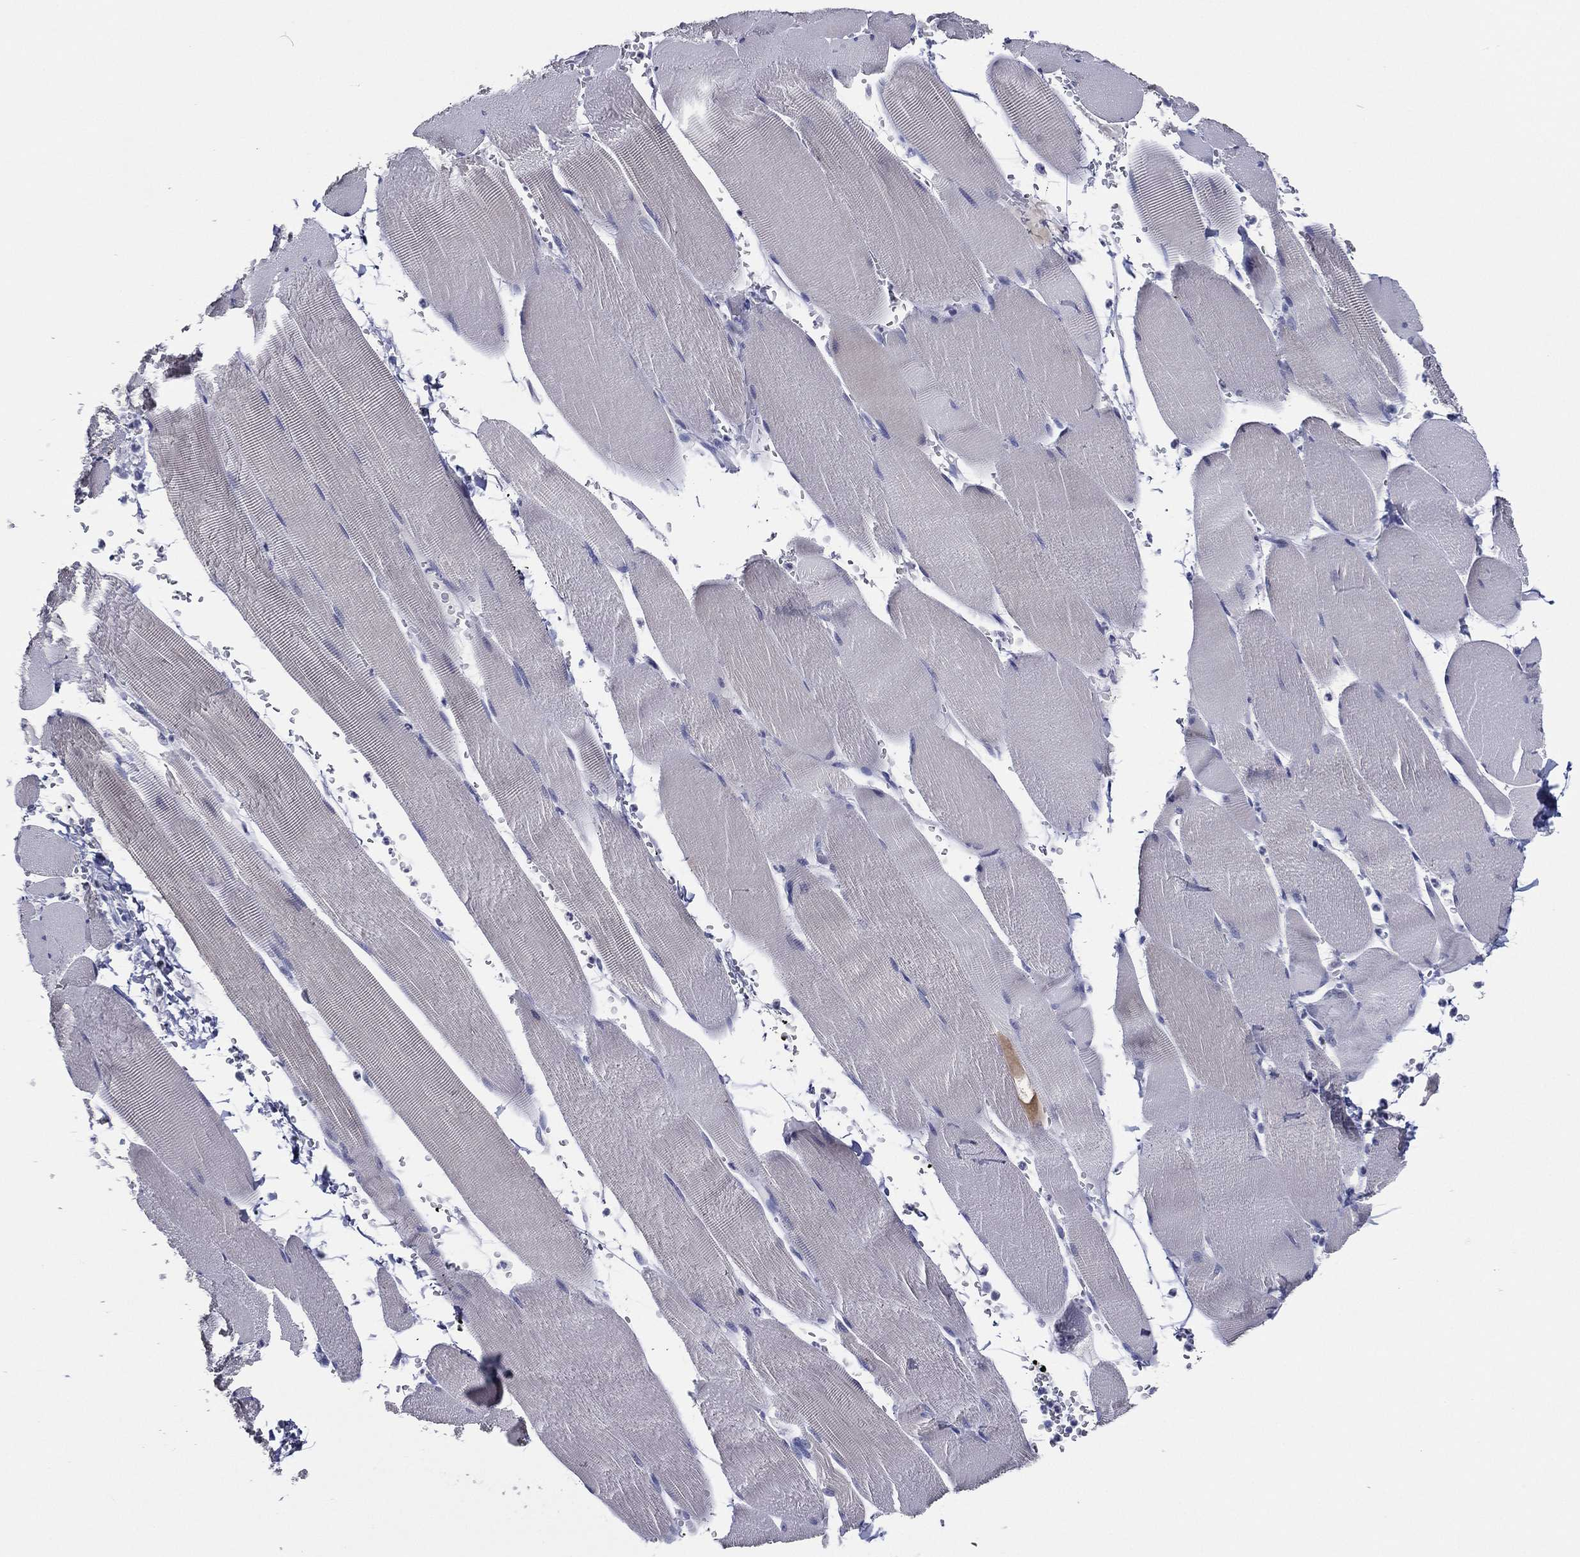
{"staining": {"intensity": "negative", "quantity": "none", "location": "none"}, "tissue": "skeletal muscle", "cell_type": "Myocytes", "image_type": "normal", "snomed": [{"axis": "morphology", "description": "Normal tissue, NOS"}, {"axis": "topography", "description": "Skeletal muscle"}], "caption": "High magnification brightfield microscopy of benign skeletal muscle stained with DAB (3,3'-diaminobenzidine) (brown) and counterstained with hematoxylin (blue): myocytes show no significant expression. (Stains: DAB IHC with hematoxylin counter stain, Microscopy: brightfield microscopy at high magnification).", "gene": "SLC13A4", "patient": {"sex": "male", "age": 56}}